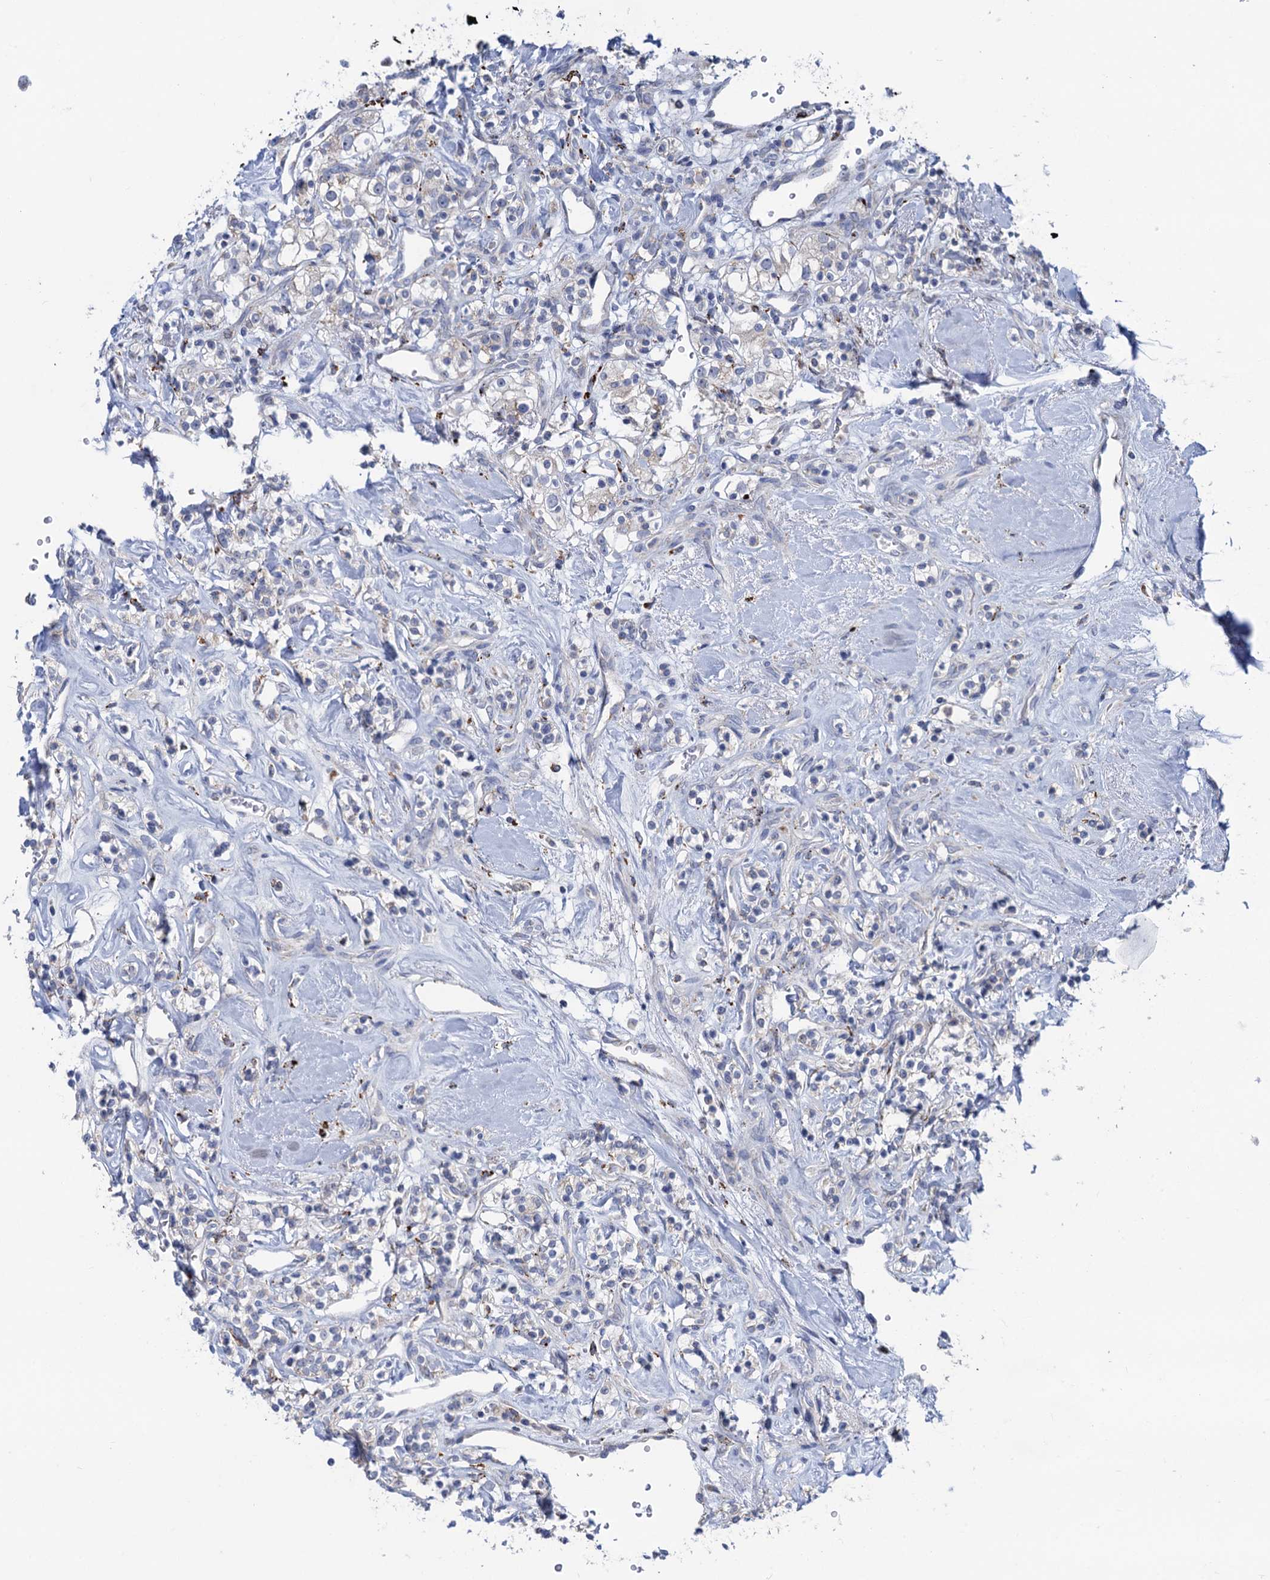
{"staining": {"intensity": "negative", "quantity": "none", "location": "none"}, "tissue": "renal cancer", "cell_type": "Tumor cells", "image_type": "cancer", "snomed": [{"axis": "morphology", "description": "Adenocarcinoma, NOS"}, {"axis": "topography", "description": "Kidney"}], "caption": "The photomicrograph reveals no staining of tumor cells in renal cancer.", "gene": "ANKS3", "patient": {"sex": "male", "age": 77}}